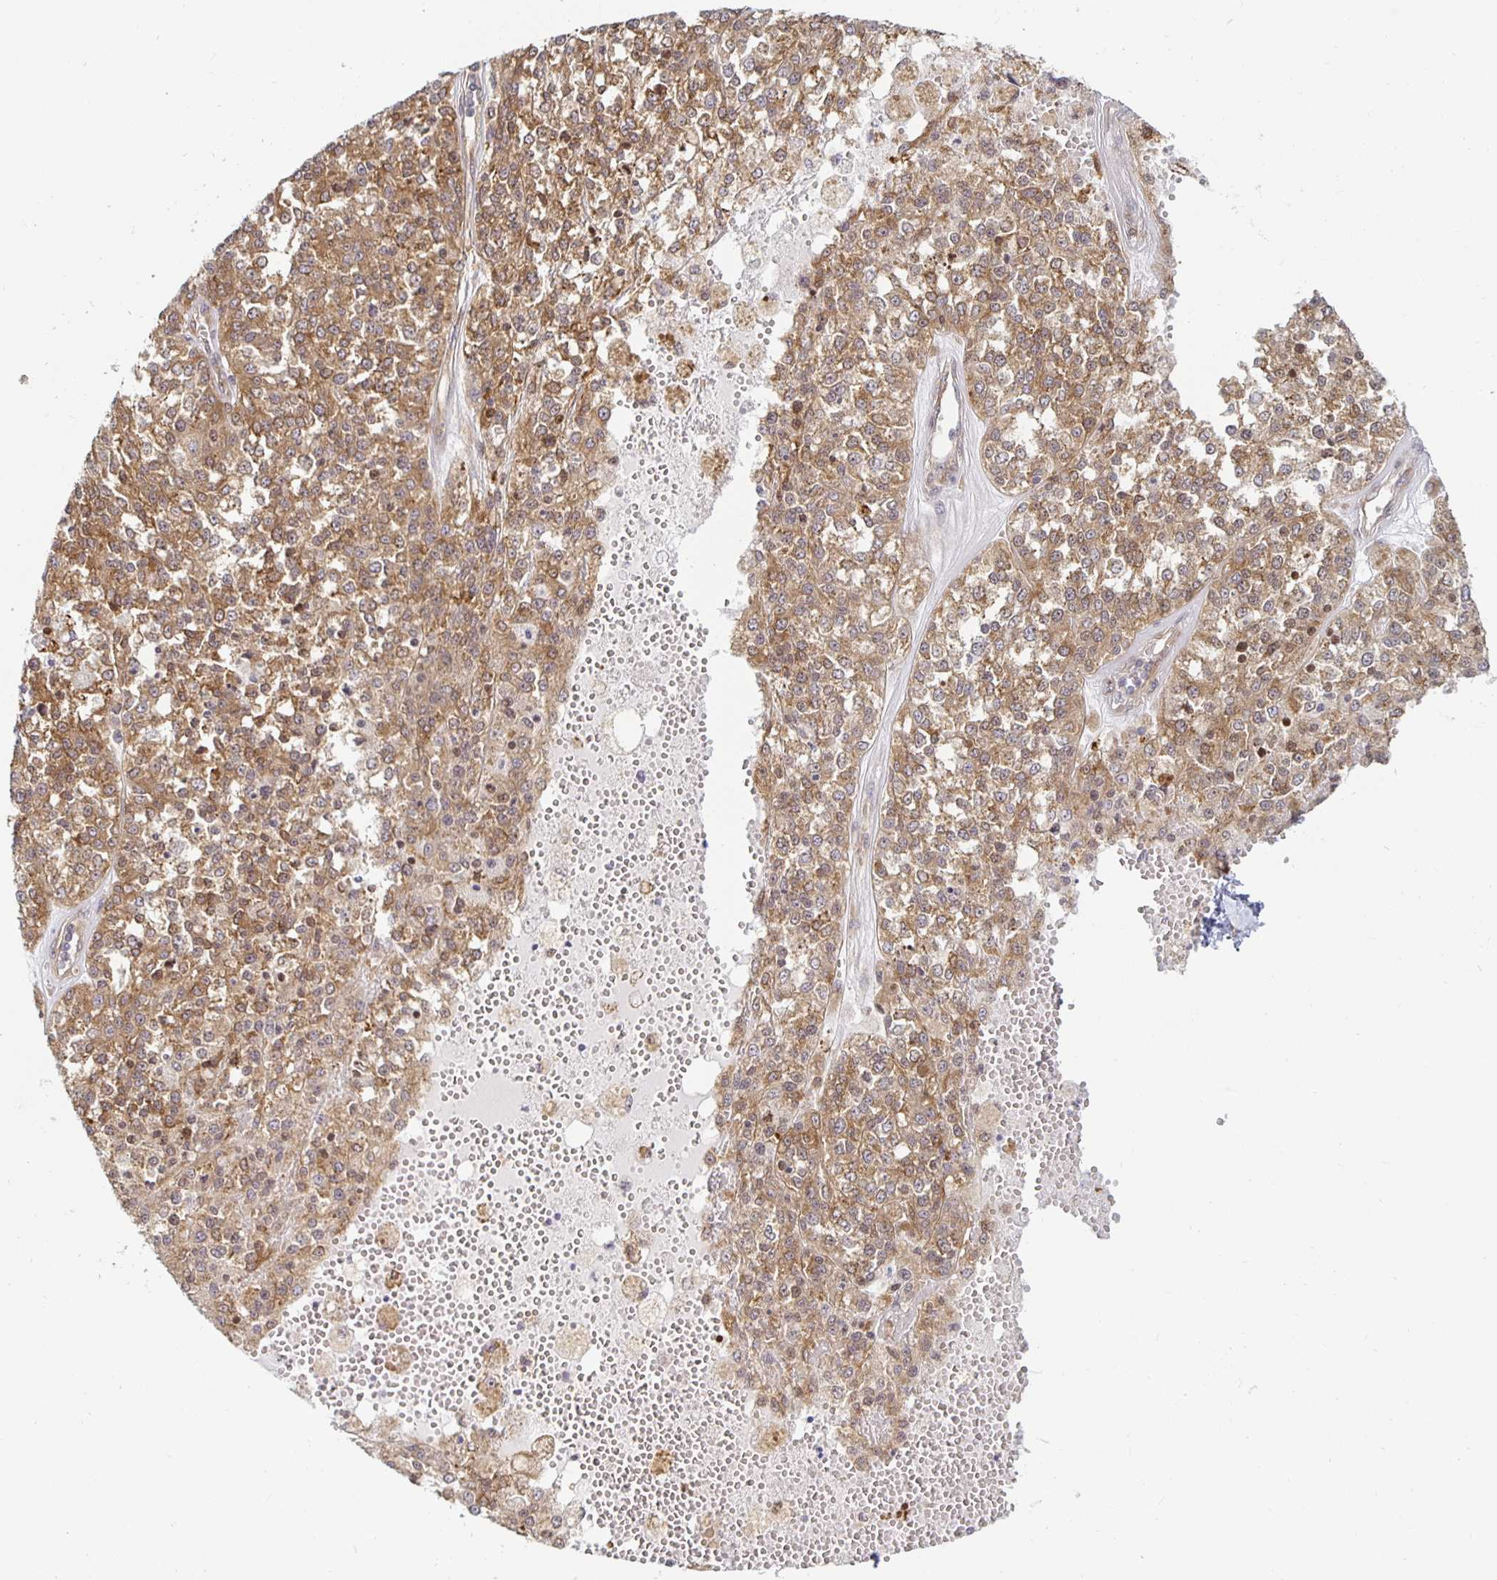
{"staining": {"intensity": "moderate", "quantity": ">75%", "location": "cytoplasmic/membranous"}, "tissue": "melanoma", "cell_type": "Tumor cells", "image_type": "cancer", "snomed": [{"axis": "morphology", "description": "Malignant melanoma, Metastatic site"}, {"axis": "topography", "description": "Lymph node"}], "caption": "Brown immunohistochemical staining in melanoma demonstrates moderate cytoplasmic/membranous staining in about >75% of tumor cells.", "gene": "PDAP1", "patient": {"sex": "female", "age": 64}}